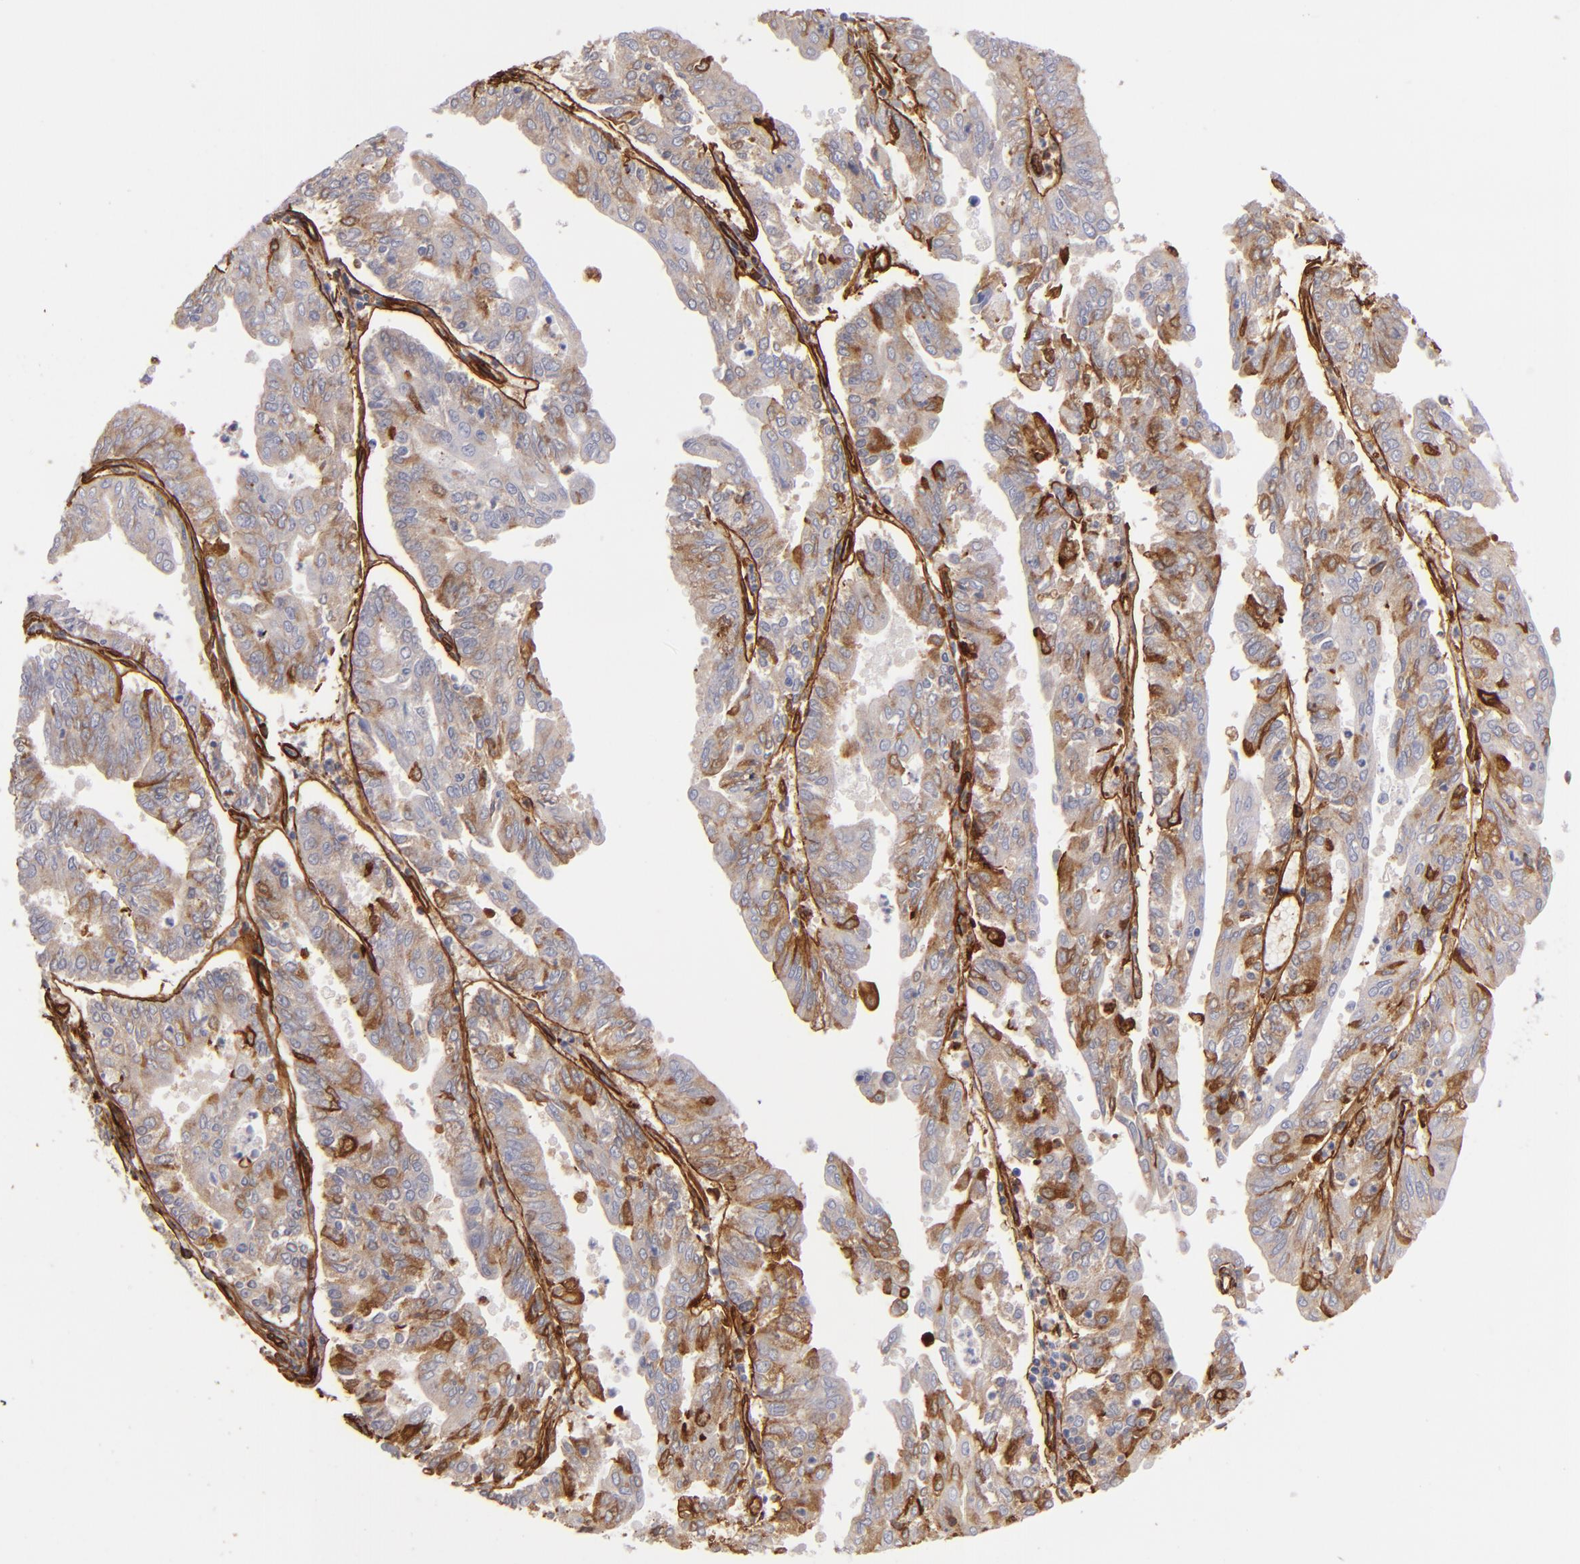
{"staining": {"intensity": "moderate", "quantity": ">75%", "location": "cytoplasmic/membranous"}, "tissue": "endometrial cancer", "cell_type": "Tumor cells", "image_type": "cancer", "snomed": [{"axis": "morphology", "description": "Adenocarcinoma, NOS"}, {"axis": "topography", "description": "Endometrium"}], "caption": "Immunohistochemical staining of endometrial cancer (adenocarcinoma) shows moderate cytoplasmic/membranous protein positivity in about >75% of tumor cells.", "gene": "LAMC1", "patient": {"sex": "female", "age": 79}}